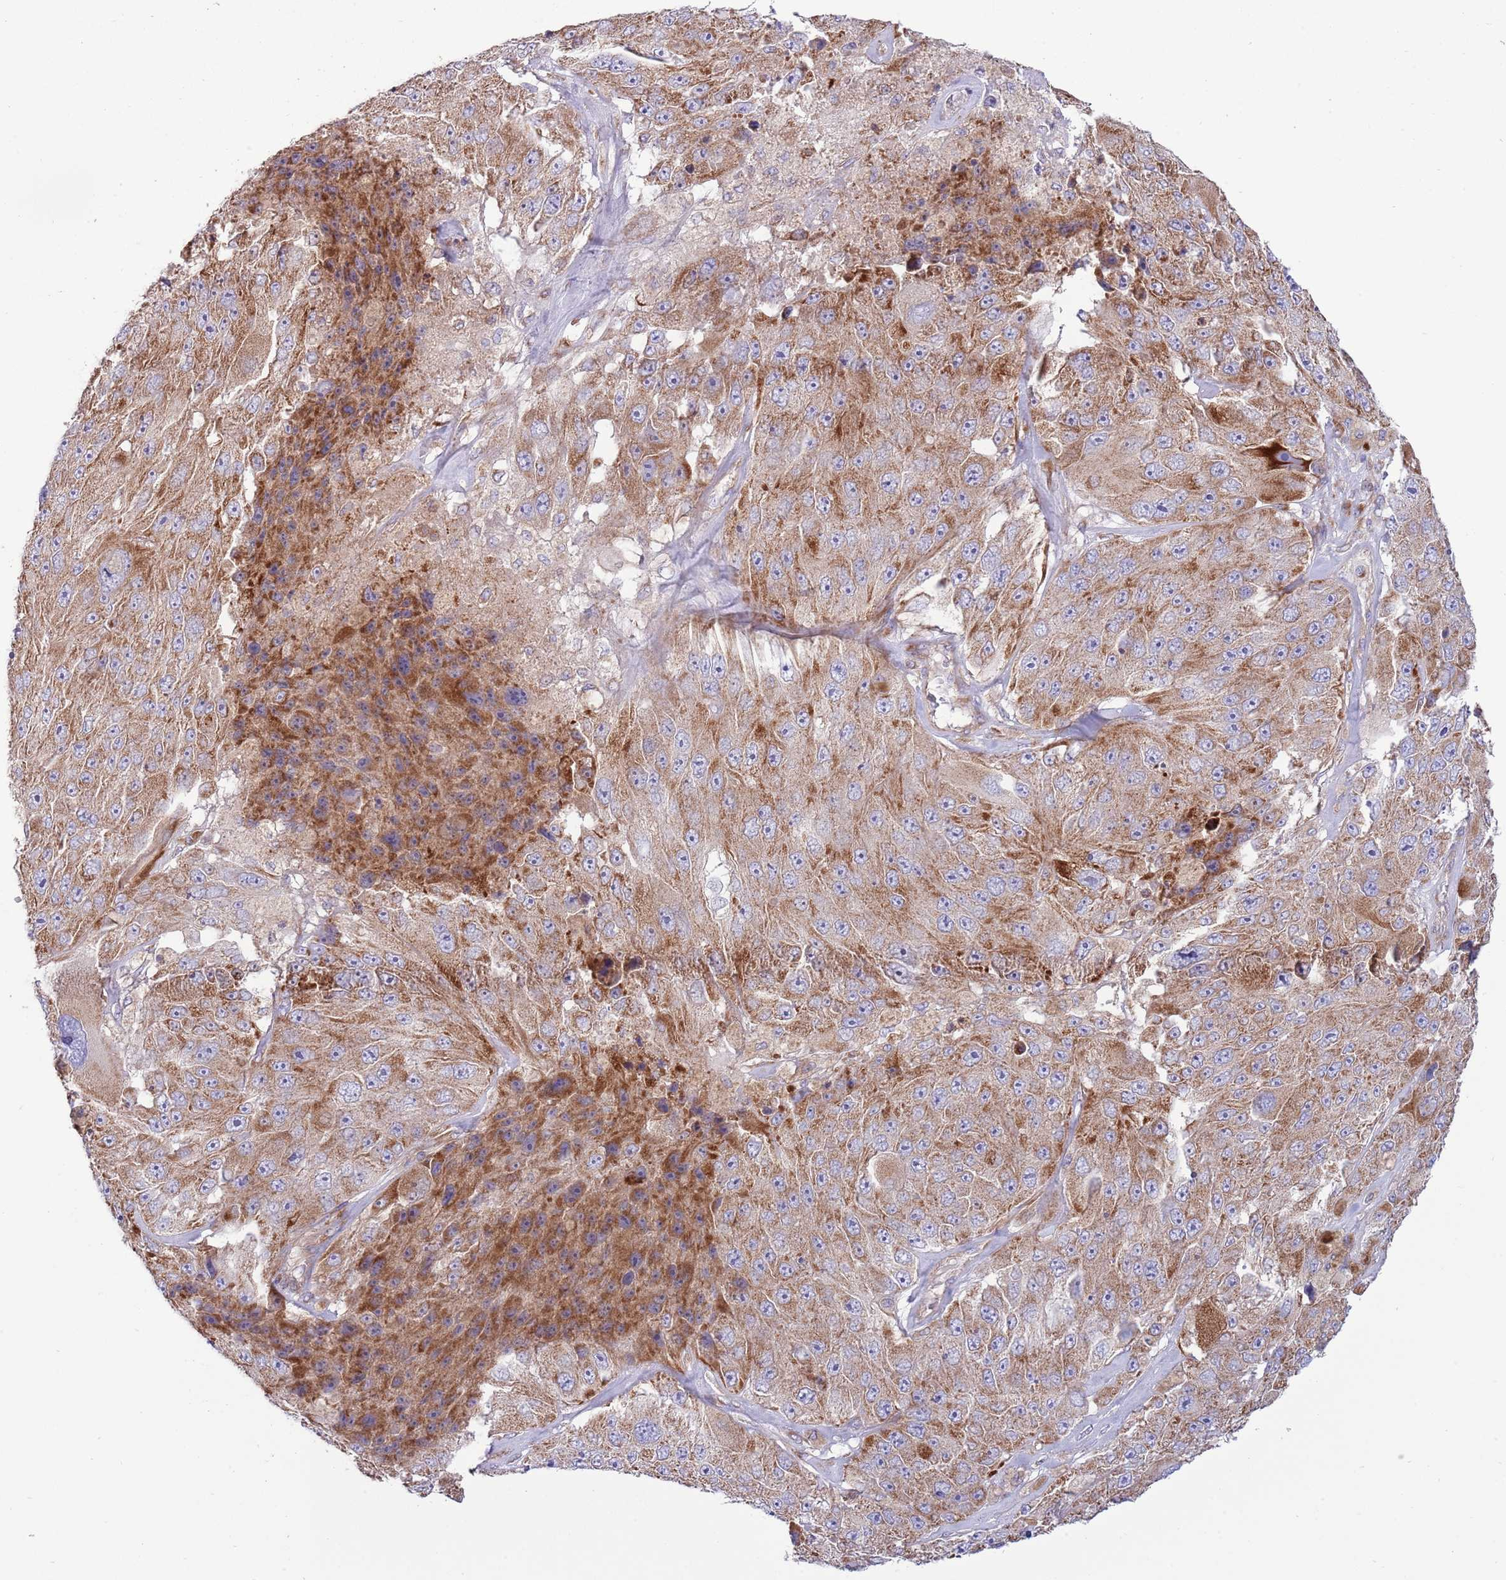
{"staining": {"intensity": "moderate", "quantity": ">75%", "location": "cytoplasmic/membranous"}, "tissue": "melanoma", "cell_type": "Tumor cells", "image_type": "cancer", "snomed": [{"axis": "morphology", "description": "Malignant melanoma, Metastatic site"}, {"axis": "topography", "description": "Lymph node"}], "caption": "The immunohistochemical stain labels moderate cytoplasmic/membranous expression in tumor cells of melanoma tissue. (DAB (3,3'-diaminobenzidine) IHC, brown staining for protein, blue staining for nuclei).", "gene": "TOMM5", "patient": {"sex": "male", "age": 62}}